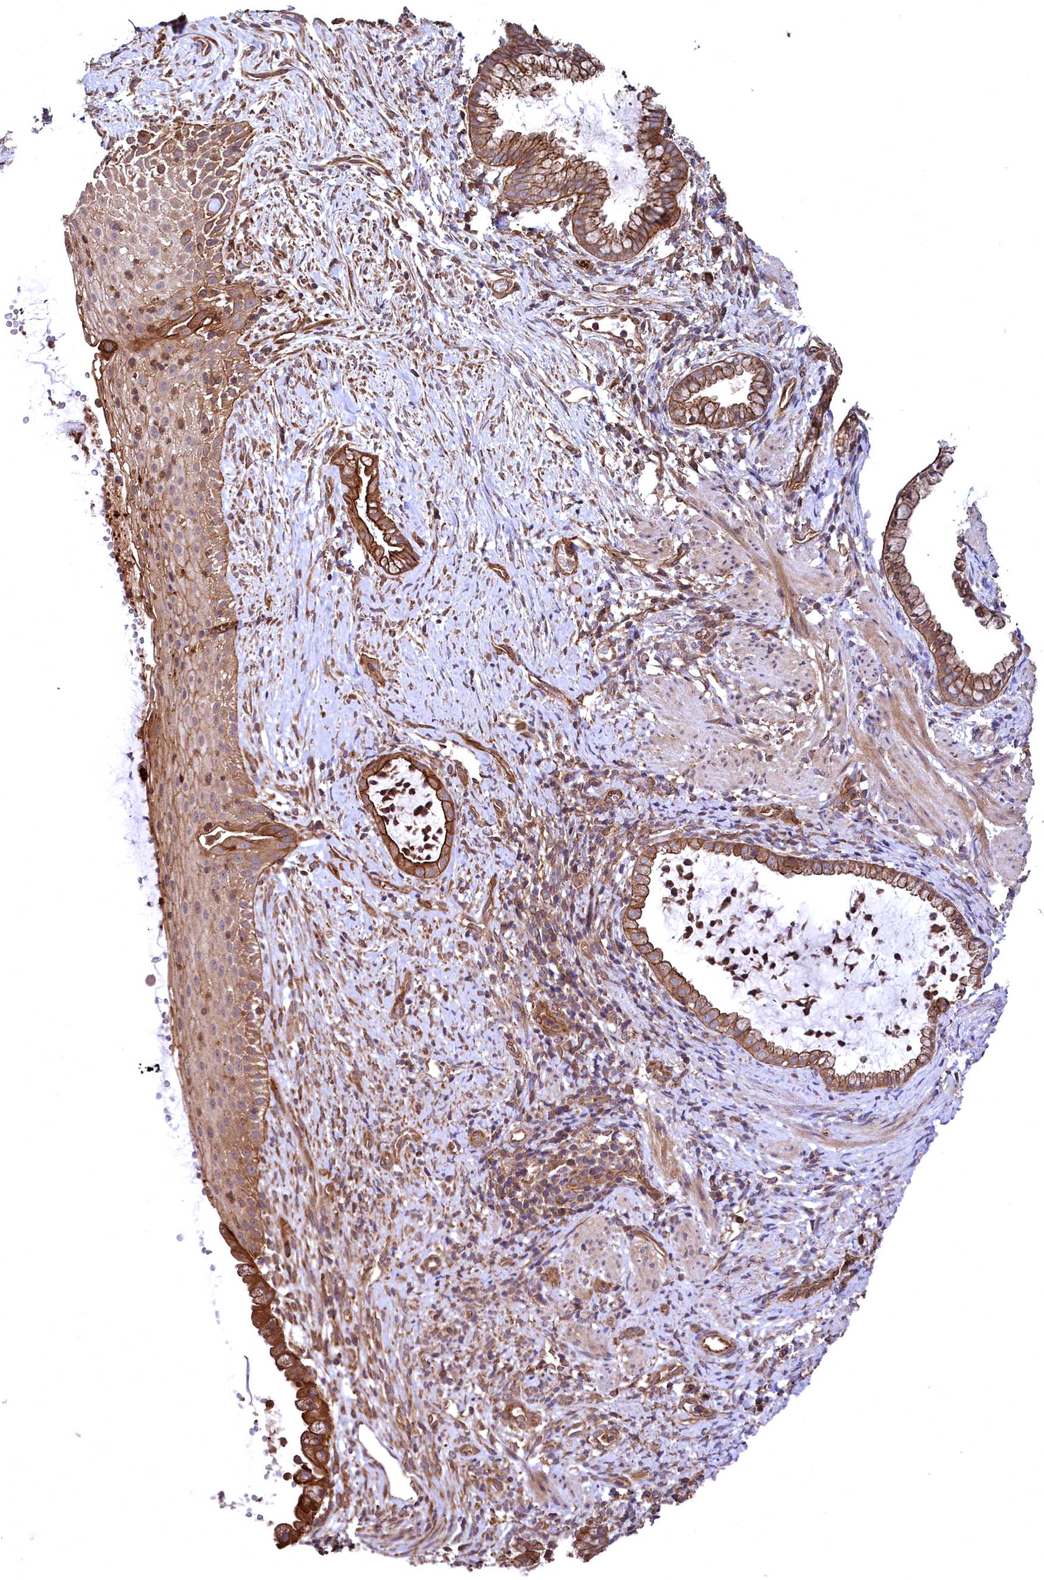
{"staining": {"intensity": "strong", "quantity": ">75%", "location": "cytoplasmic/membranous"}, "tissue": "cervix", "cell_type": "Glandular cells", "image_type": "normal", "snomed": [{"axis": "morphology", "description": "Normal tissue, NOS"}, {"axis": "topography", "description": "Cervix"}], "caption": "Approximately >75% of glandular cells in normal cervix exhibit strong cytoplasmic/membranous protein positivity as visualized by brown immunohistochemical staining.", "gene": "SVIP", "patient": {"sex": "female", "age": 36}}